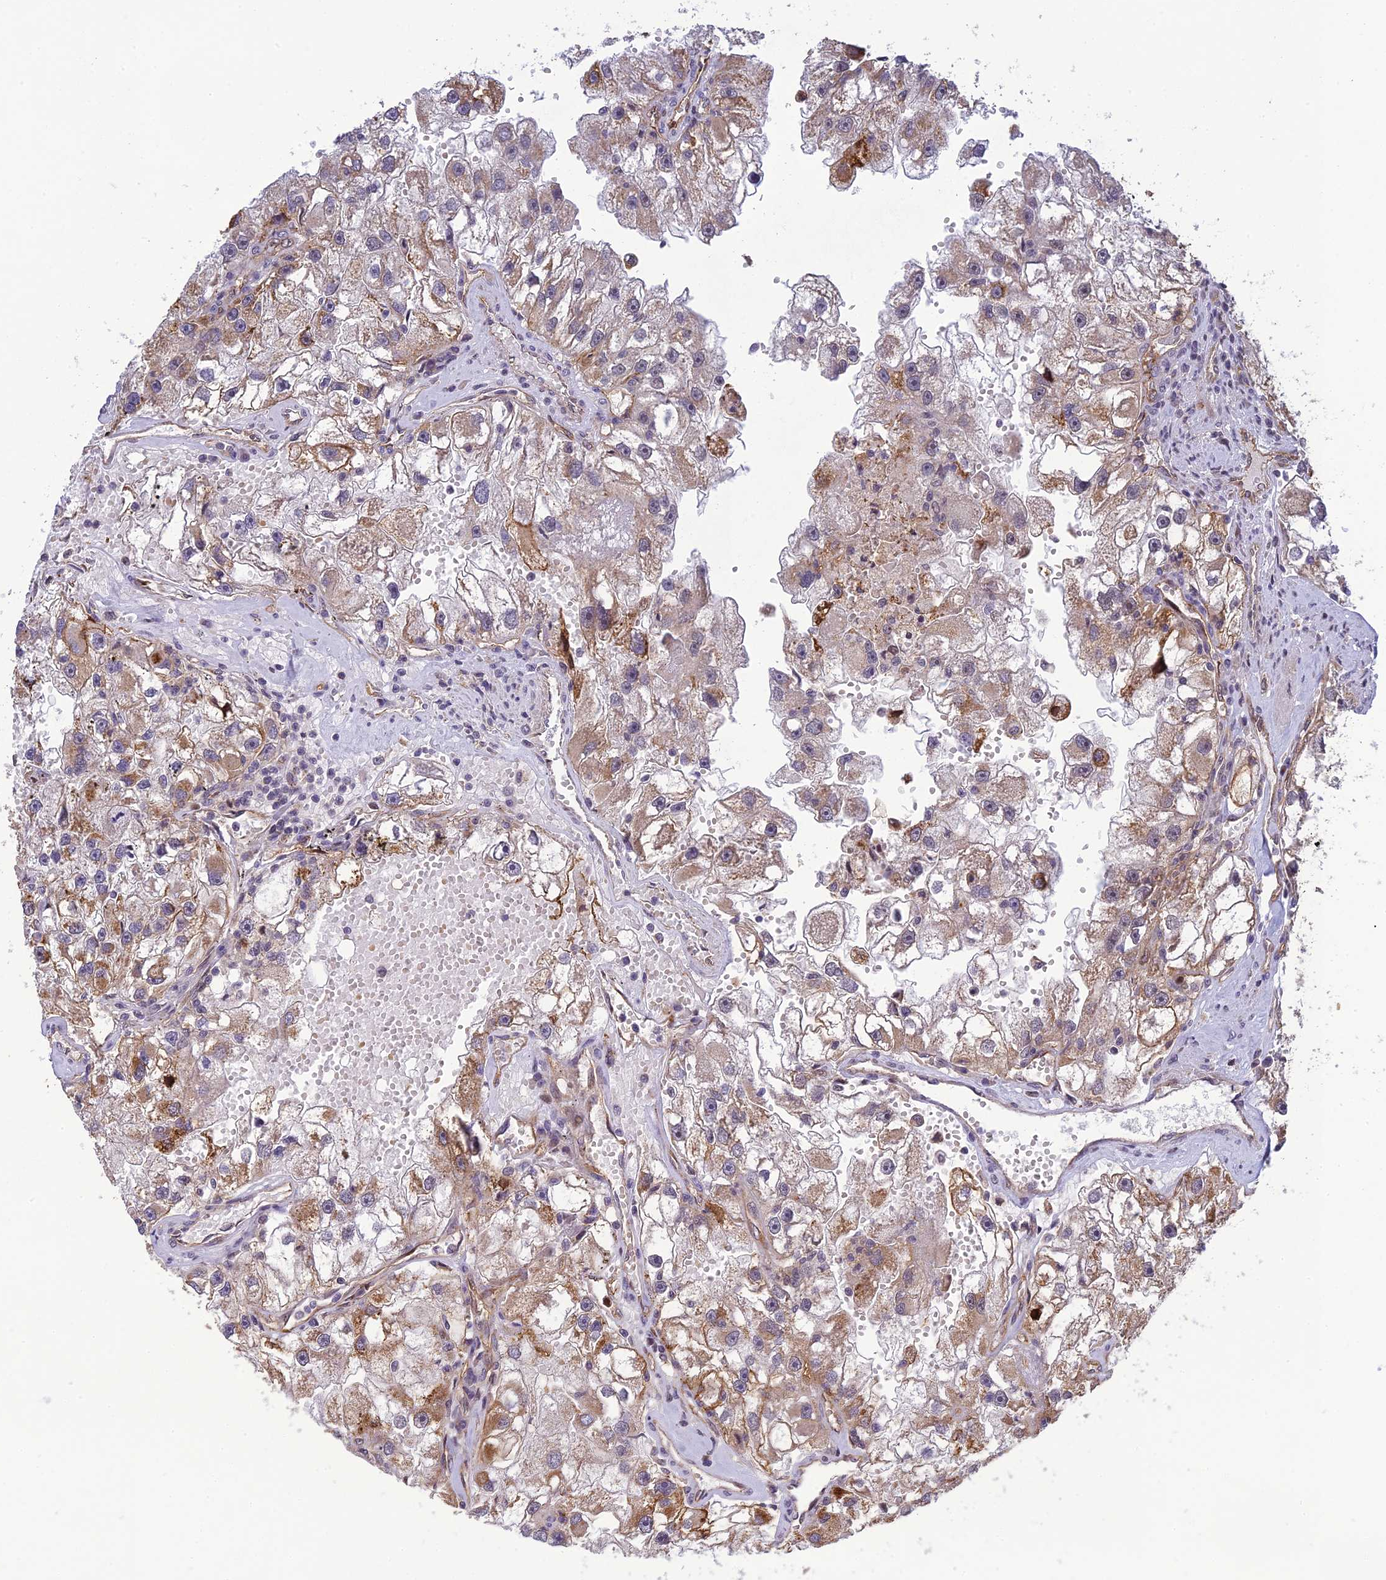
{"staining": {"intensity": "moderate", "quantity": ">75%", "location": "cytoplasmic/membranous"}, "tissue": "renal cancer", "cell_type": "Tumor cells", "image_type": "cancer", "snomed": [{"axis": "morphology", "description": "Adenocarcinoma, NOS"}, {"axis": "topography", "description": "Kidney"}], "caption": "Immunohistochemistry photomicrograph of neoplastic tissue: human adenocarcinoma (renal) stained using immunohistochemistry (IHC) demonstrates medium levels of moderate protein expression localized specifically in the cytoplasmic/membranous of tumor cells, appearing as a cytoplasmic/membranous brown color.", "gene": "RANBP3", "patient": {"sex": "male", "age": 63}}